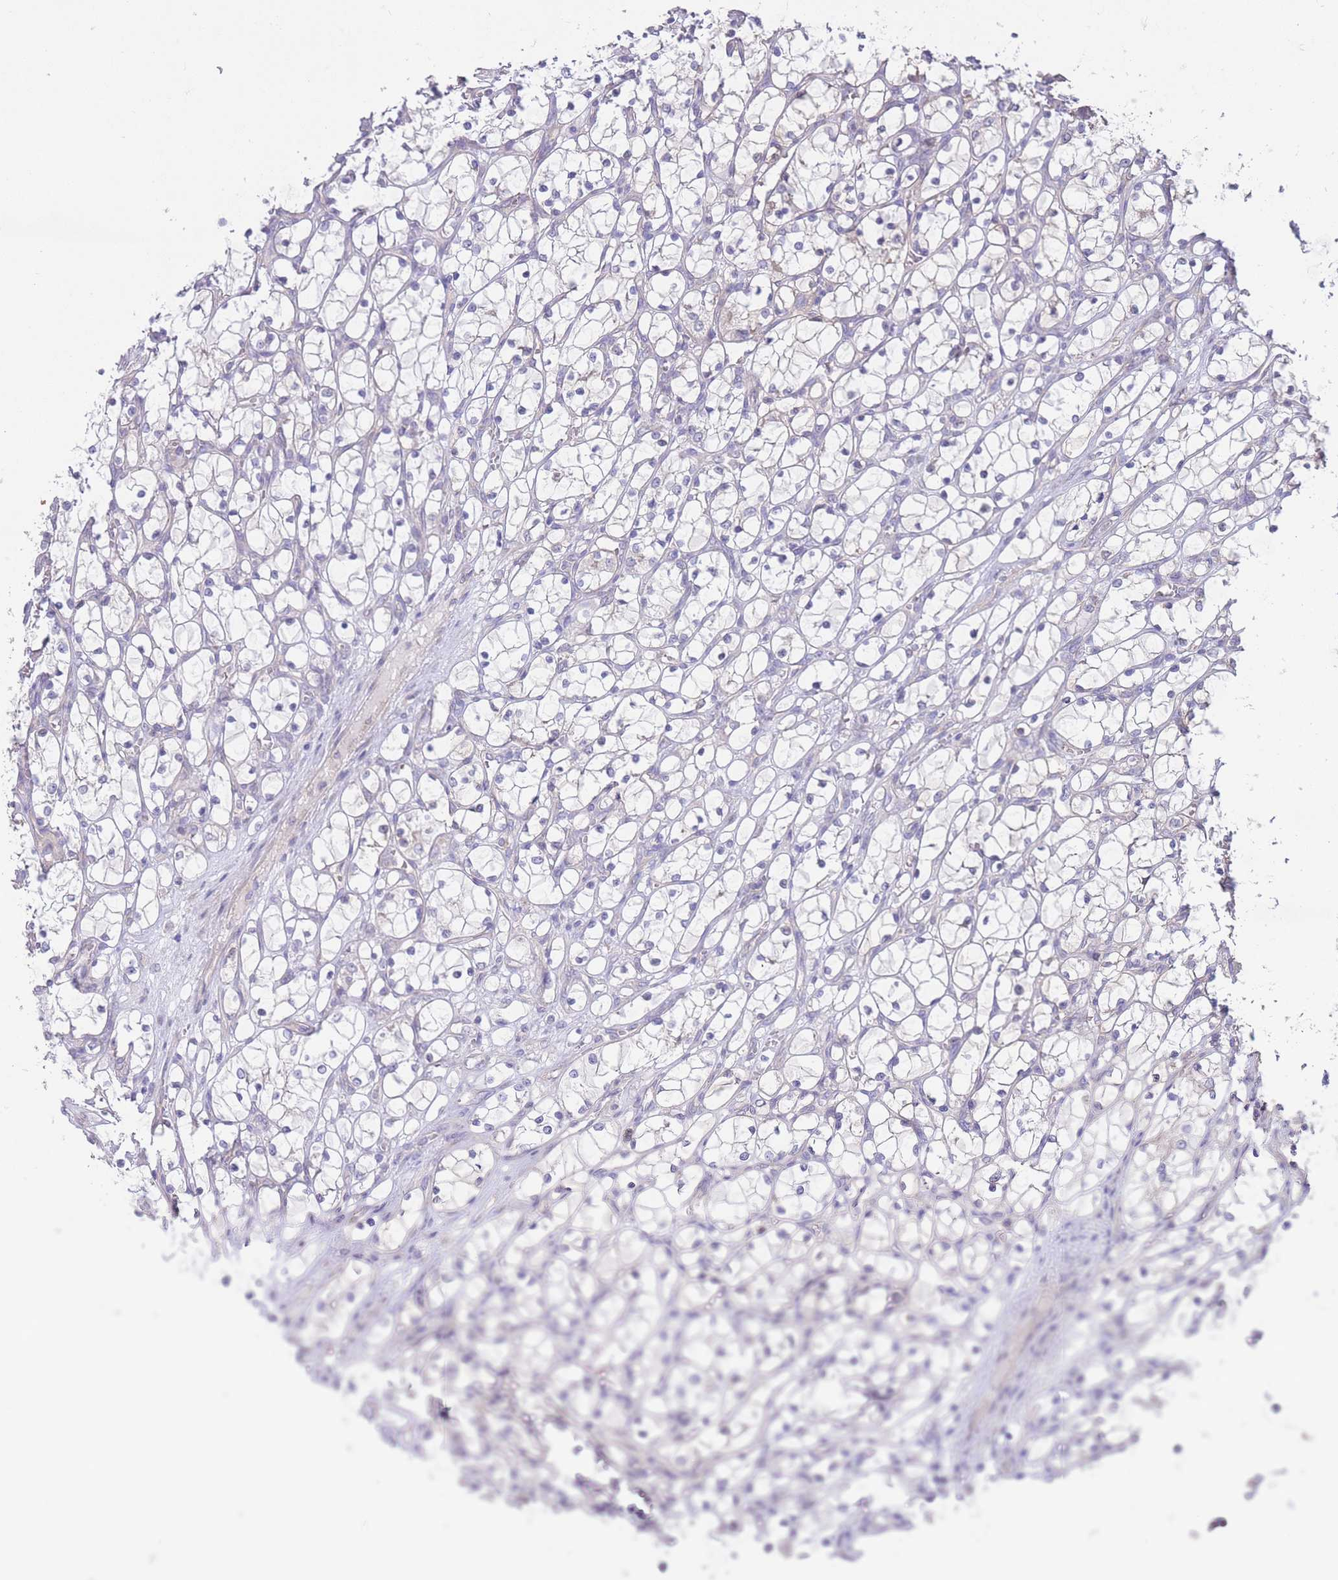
{"staining": {"intensity": "negative", "quantity": "none", "location": "none"}, "tissue": "renal cancer", "cell_type": "Tumor cells", "image_type": "cancer", "snomed": [{"axis": "morphology", "description": "Adenocarcinoma, NOS"}, {"axis": "topography", "description": "Kidney"}], "caption": "Tumor cells show no significant protein positivity in renal cancer (adenocarcinoma). (Brightfield microscopy of DAB (3,3'-diaminobenzidine) IHC at high magnification).", "gene": "ALS2CL", "patient": {"sex": "female", "age": 69}}